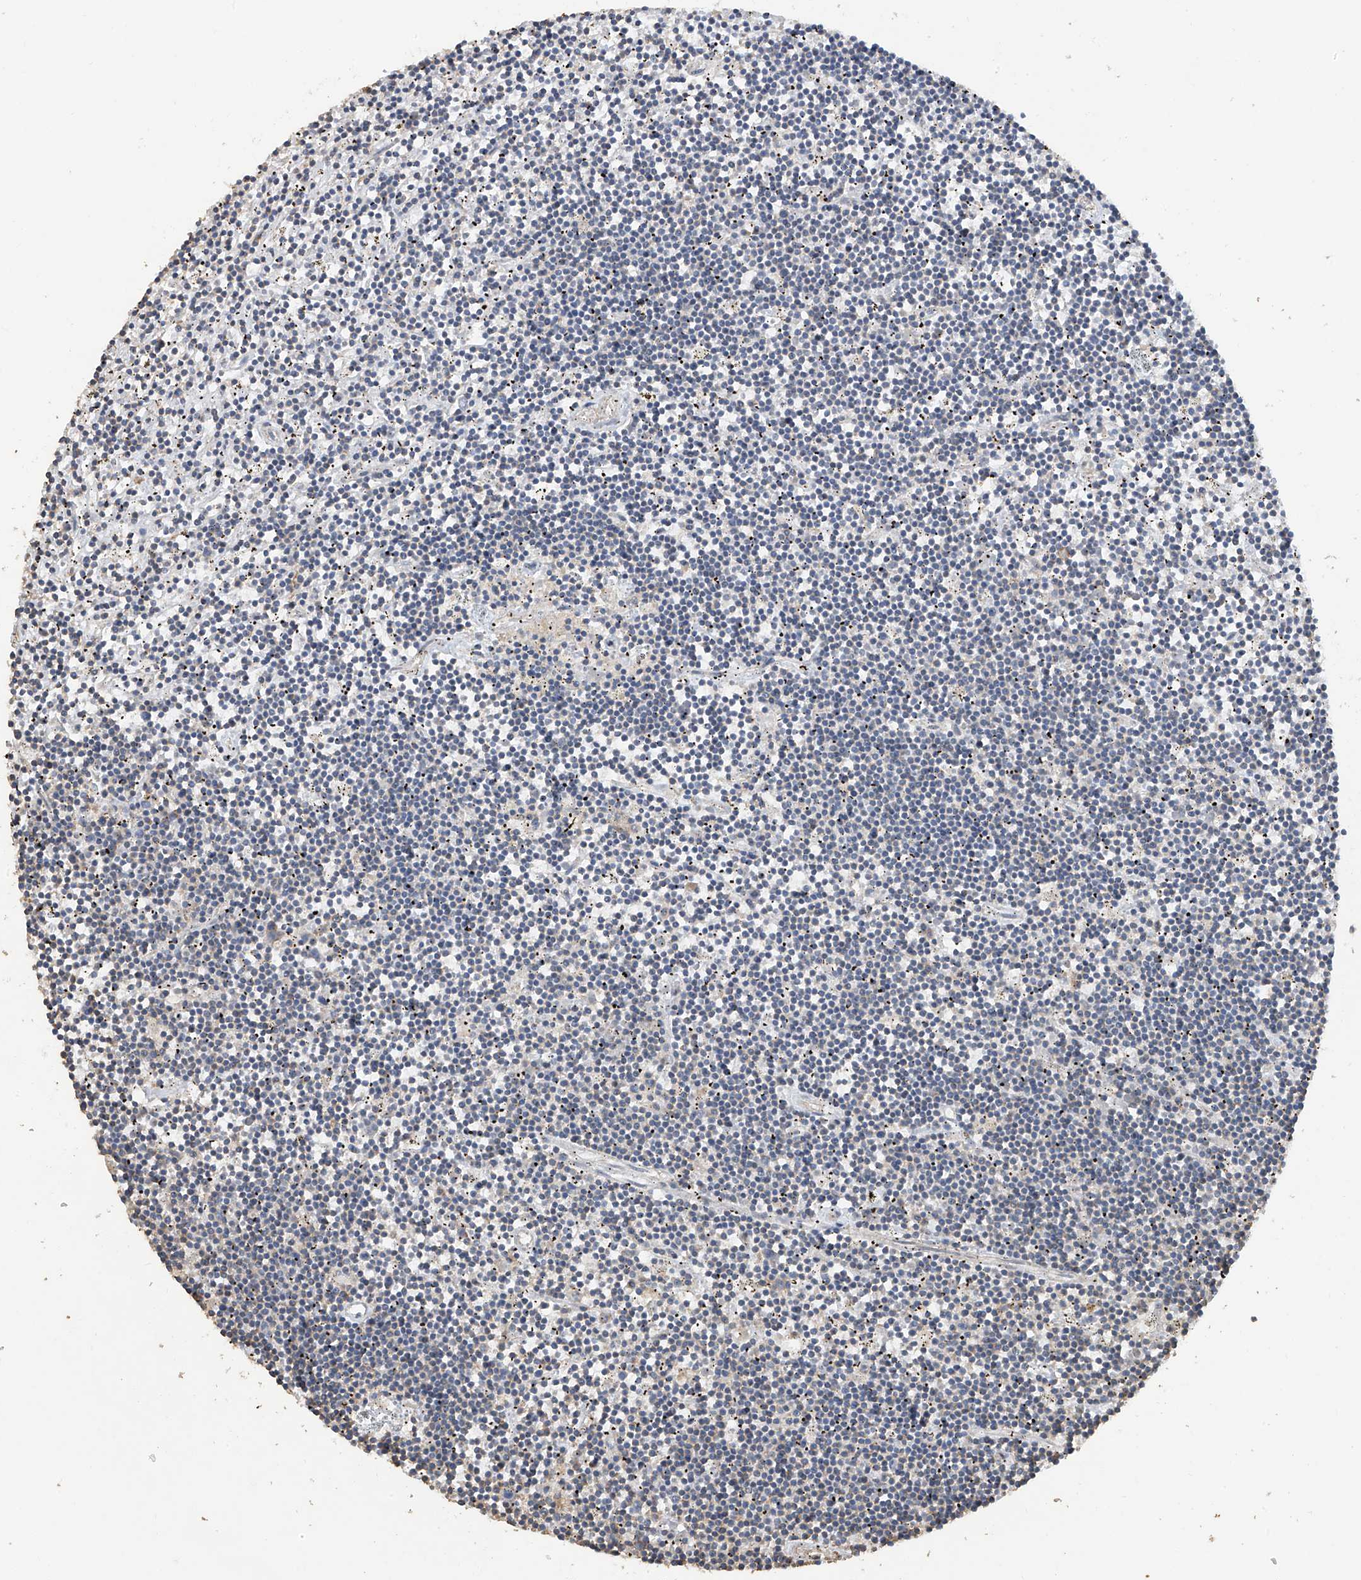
{"staining": {"intensity": "negative", "quantity": "none", "location": "none"}, "tissue": "lymphoma", "cell_type": "Tumor cells", "image_type": "cancer", "snomed": [{"axis": "morphology", "description": "Malignant lymphoma, non-Hodgkin's type, Low grade"}, {"axis": "topography", "description": "Spleen"}], "caption": "Immunohistochemical staining of lymphoma reveals no significant staining in tumor cells.", "gene": "SLC43A3", "patient": {"sex": "male", "age": 76}}